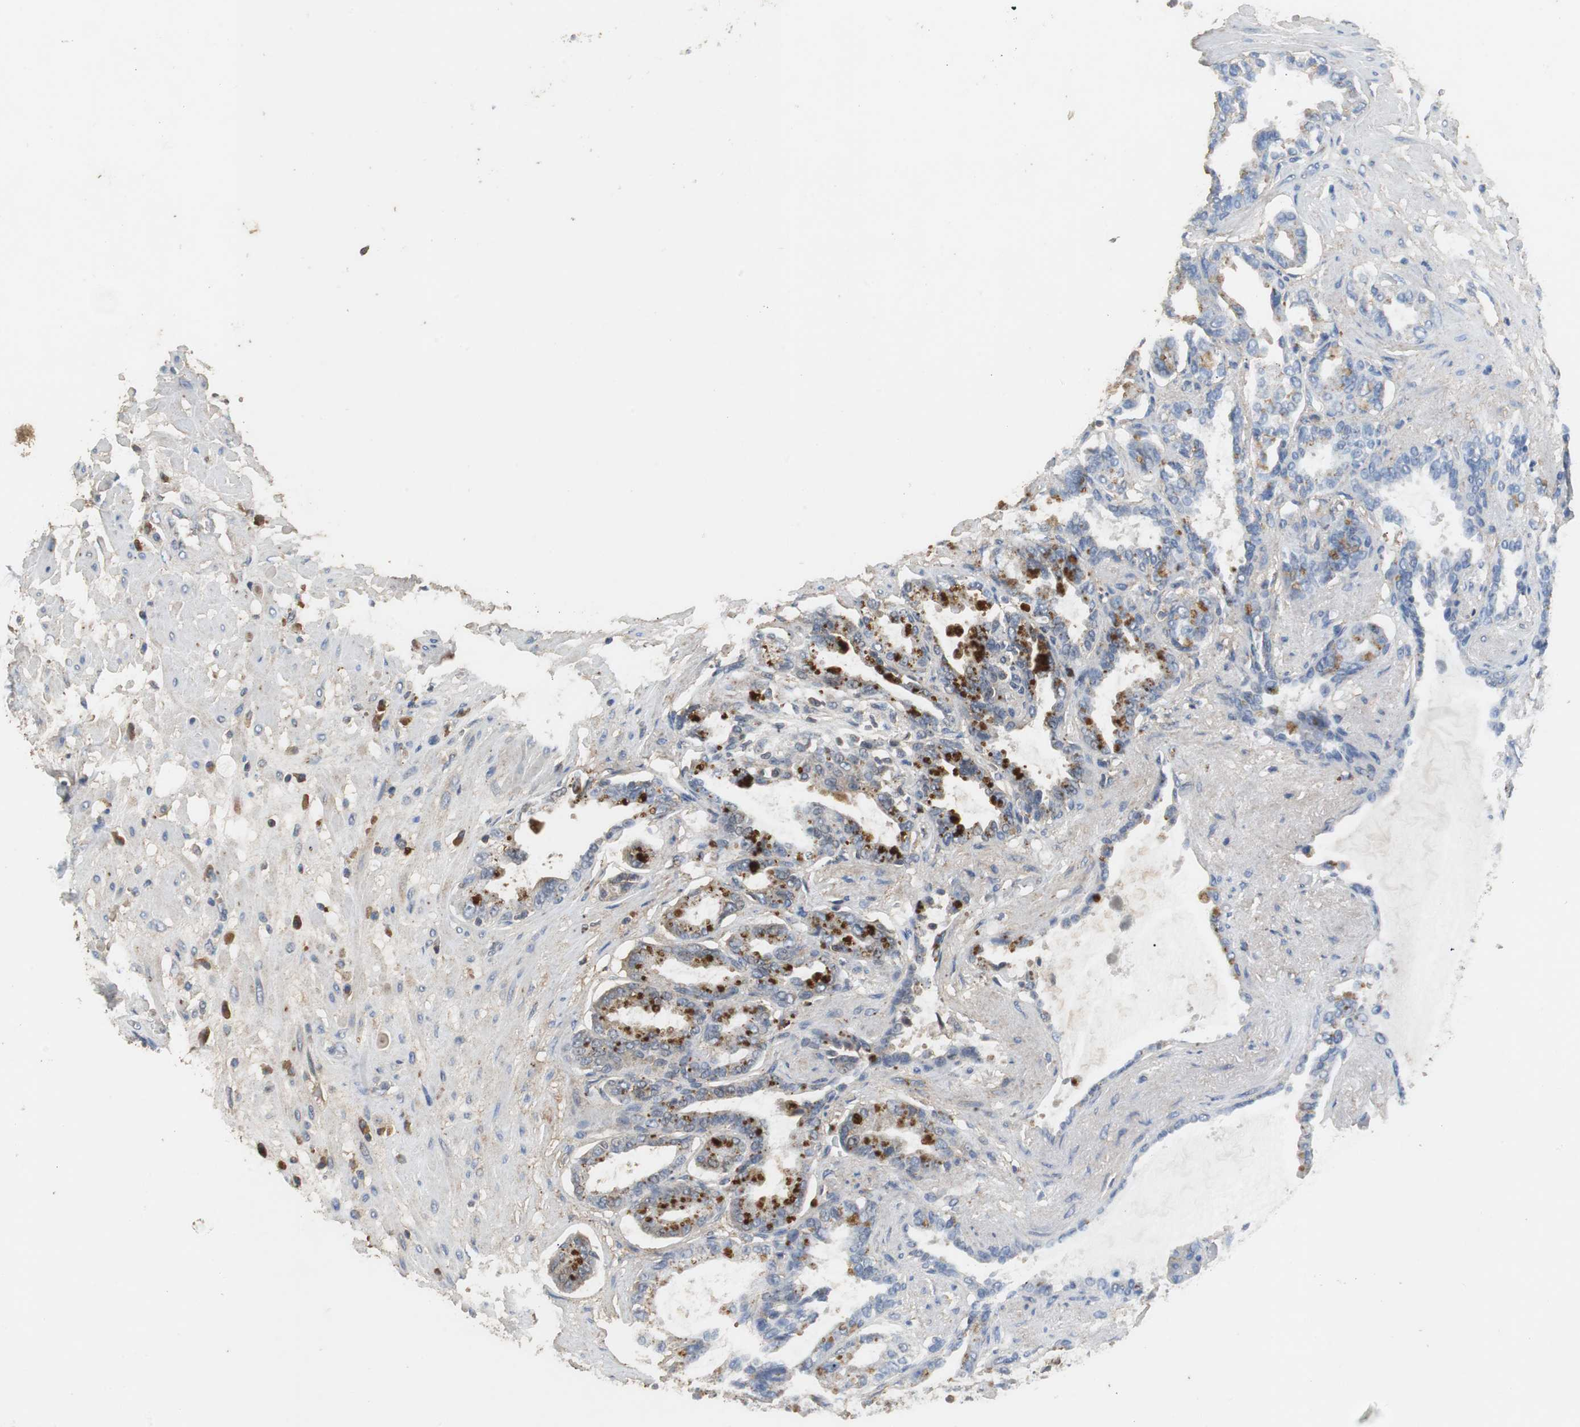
{"staining": {"intensity": "strong", "quantity": "25%-75%", "location": "cytoplasmic/membranous"}, "tissue": "seminal vesicle", "cell_type": "Glandular cells", "image_type": "normal", "snomed": [{"axis": "morphology", "description": "Normal tissue, NOS"}, {"axis": "topography", "description": "Seminal veicle"}], "caption": "The micrograph displays immunohistochemical staining of unremarkable seminal vesicle. There is strong cytoplasmic/membranous staining is seen in approximately 25%-75% of glandular cells.", "gene": "VBP1", "patient": {"sex": "male", "age": 61}}